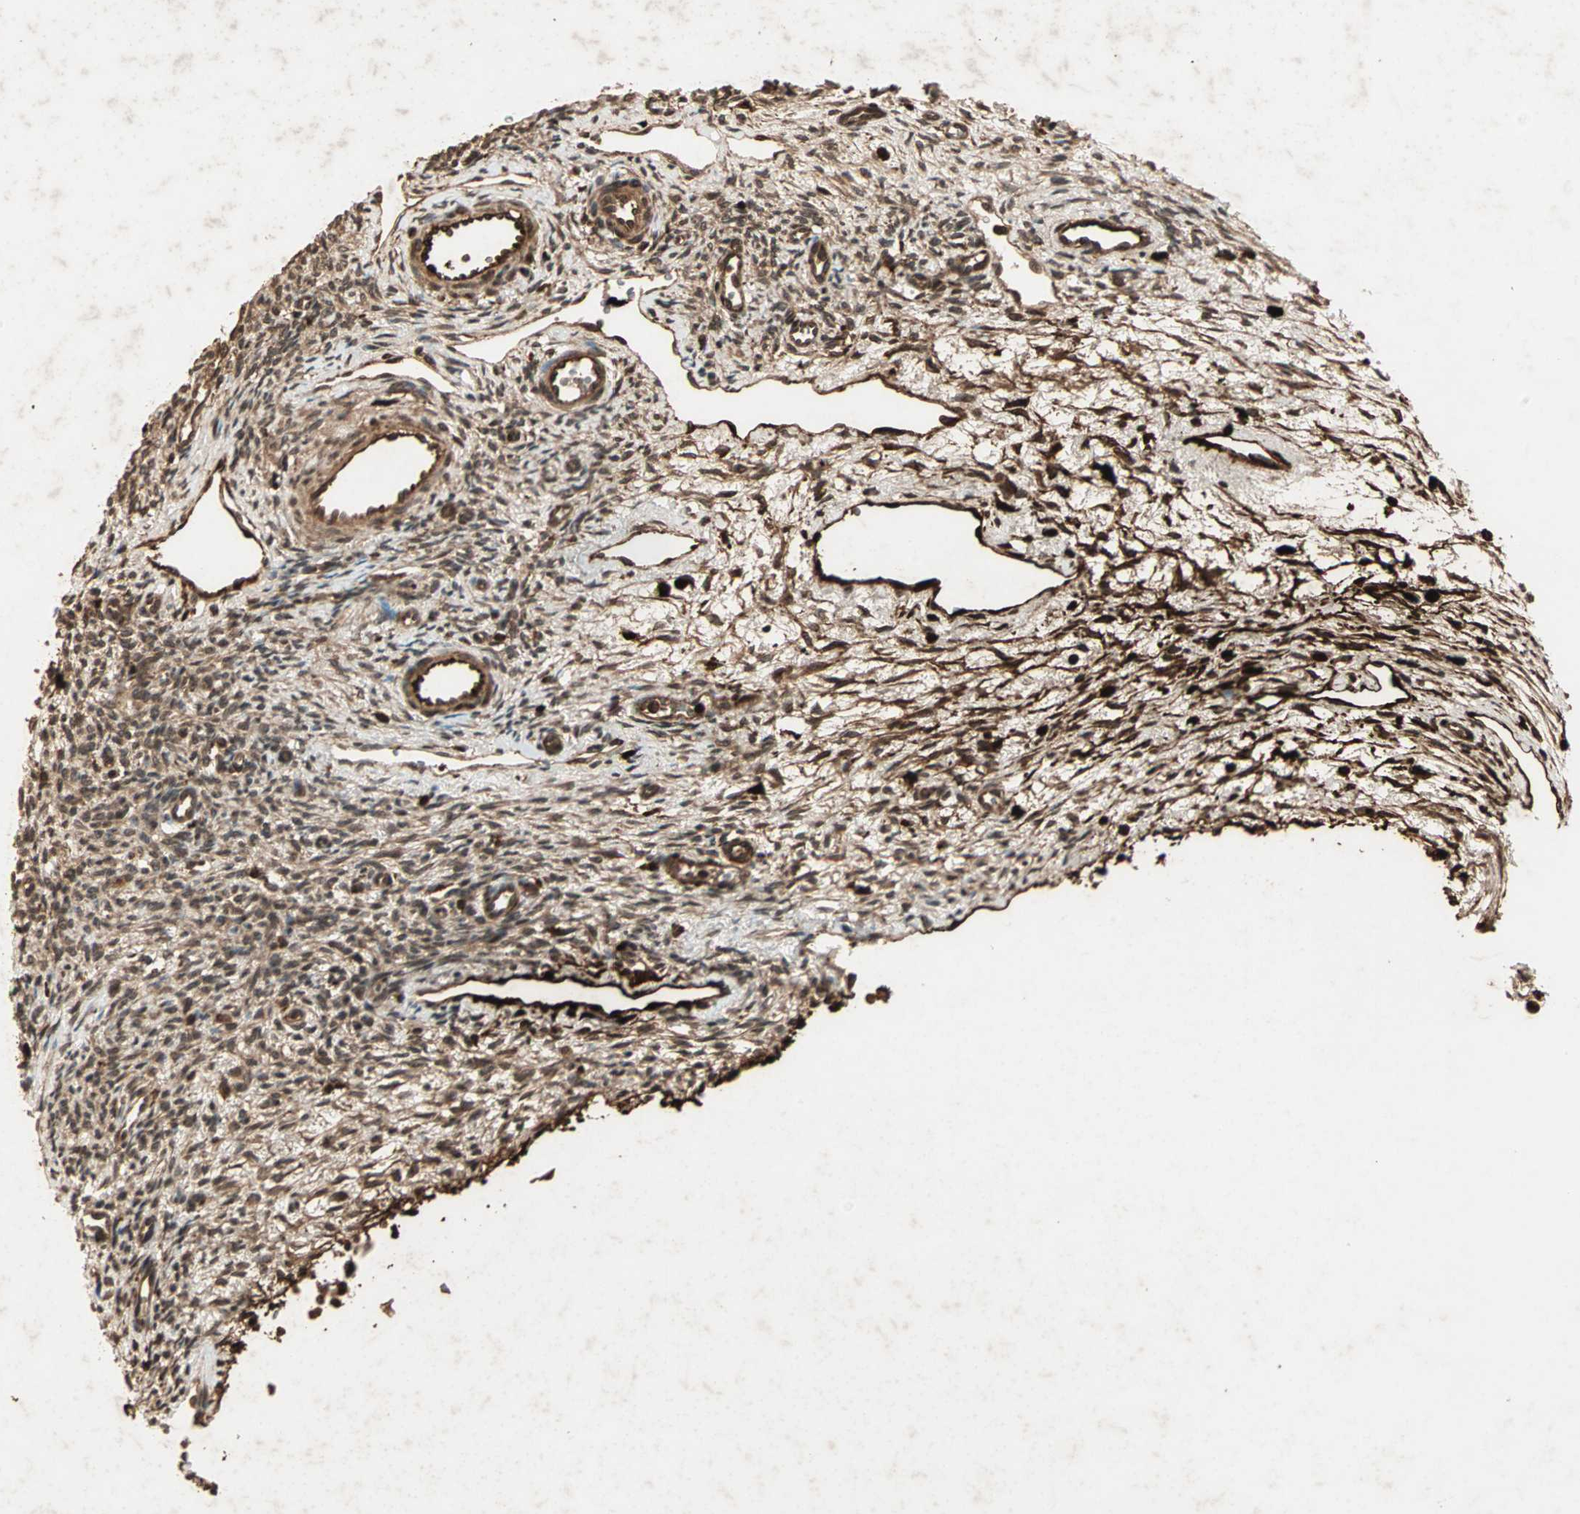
{"staining": {"intensity": "moderate", "quantity": ">75%", "location": "cytoplasmic/membranous,nuclear"}, "tissue": "ovary", "cell_type": "Ovarian stroma cells", "image_type": "normal", "snomed": [{"axis": "morphology", "description": "Normal tissue, NOS"}, {"axis": "topography", "description": "Ovary"}], "caption": "Ovary stained with immunohistochemistry shows moderate cytoplasmic/membranous,nuclear positivity in approximately >75% of ovarian stroma cells.", "gene": "RFFL", "patient": {"sex": "female", "age": 33}}